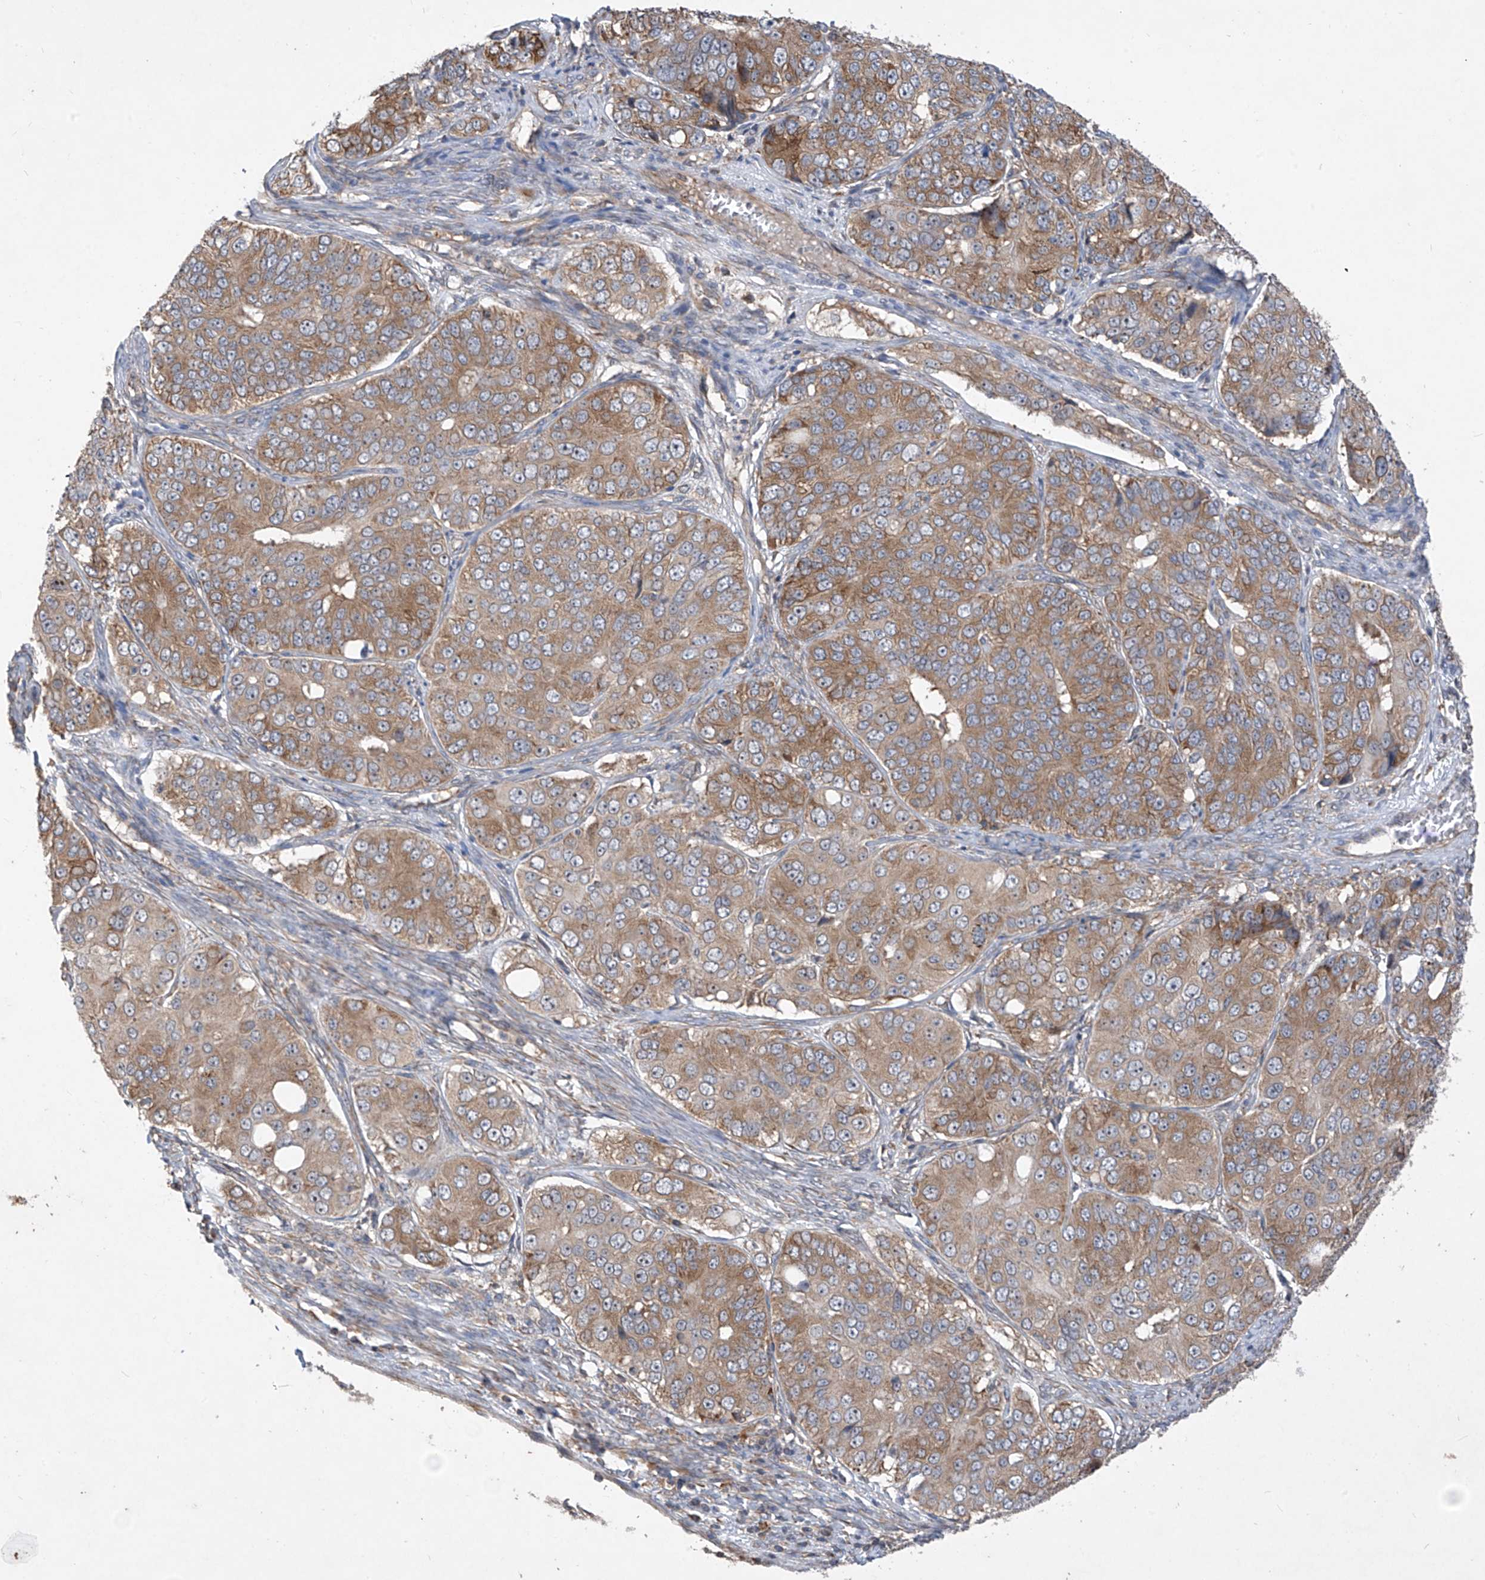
{"staining": {"intensity": "moderate", "quantity": ">75%", "location": "cytoplasmic/membranous"}, "tissue": "ovarian cancer", "cell_type": "Tumor cells", "image_type": "cancer", "snomed": [{"axis": "morphology", "description": "Carcinoma, endometroid"}, {"axis": "topography", "description": "Ovary"}], "caption": "This is a micrograph of IHC staining of ovarian endometroid carcinoma, which shows moderate expression in the cytoplasmic/membranous of tumor cells.", "gene": "RPL34", "patient": {"sex": "female", "age": 51}}